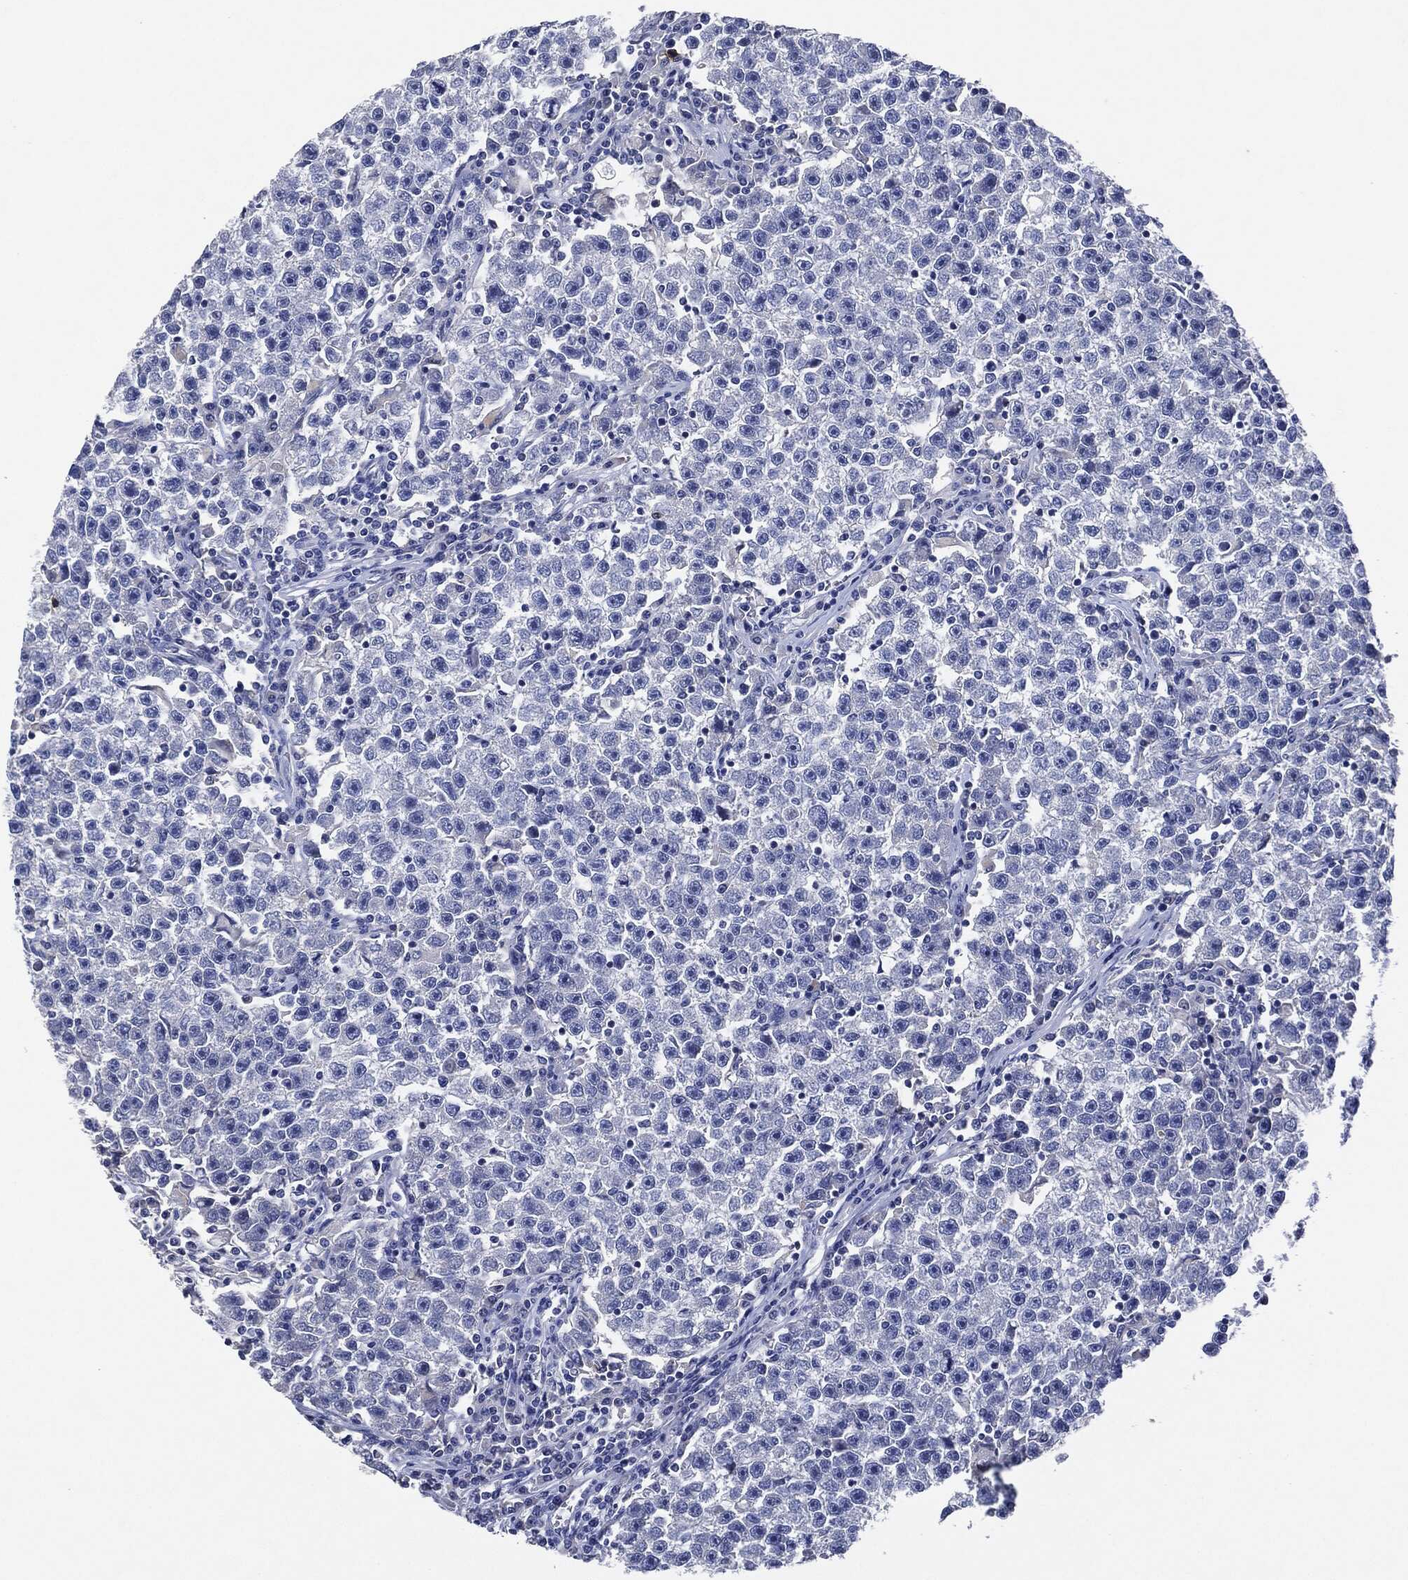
{"staining": {"intensity": "negative", "quantity": "none", "location": "none"}, "tissue": "testis cancer", "cell_type": "Tumor cells", "image_type": "cancer", "snomed": [{"axis": "morphology", "description": "Seminoma, NOS"}, {"axis": "topography", "description": "Testis"}], "caption": "This is an immunohistochemistry photomicrograph of human seminoma (testis). There is no expression in tumor cells.", "gene": "NTRK1", "patient": {"sex": "male", "age": 22}}